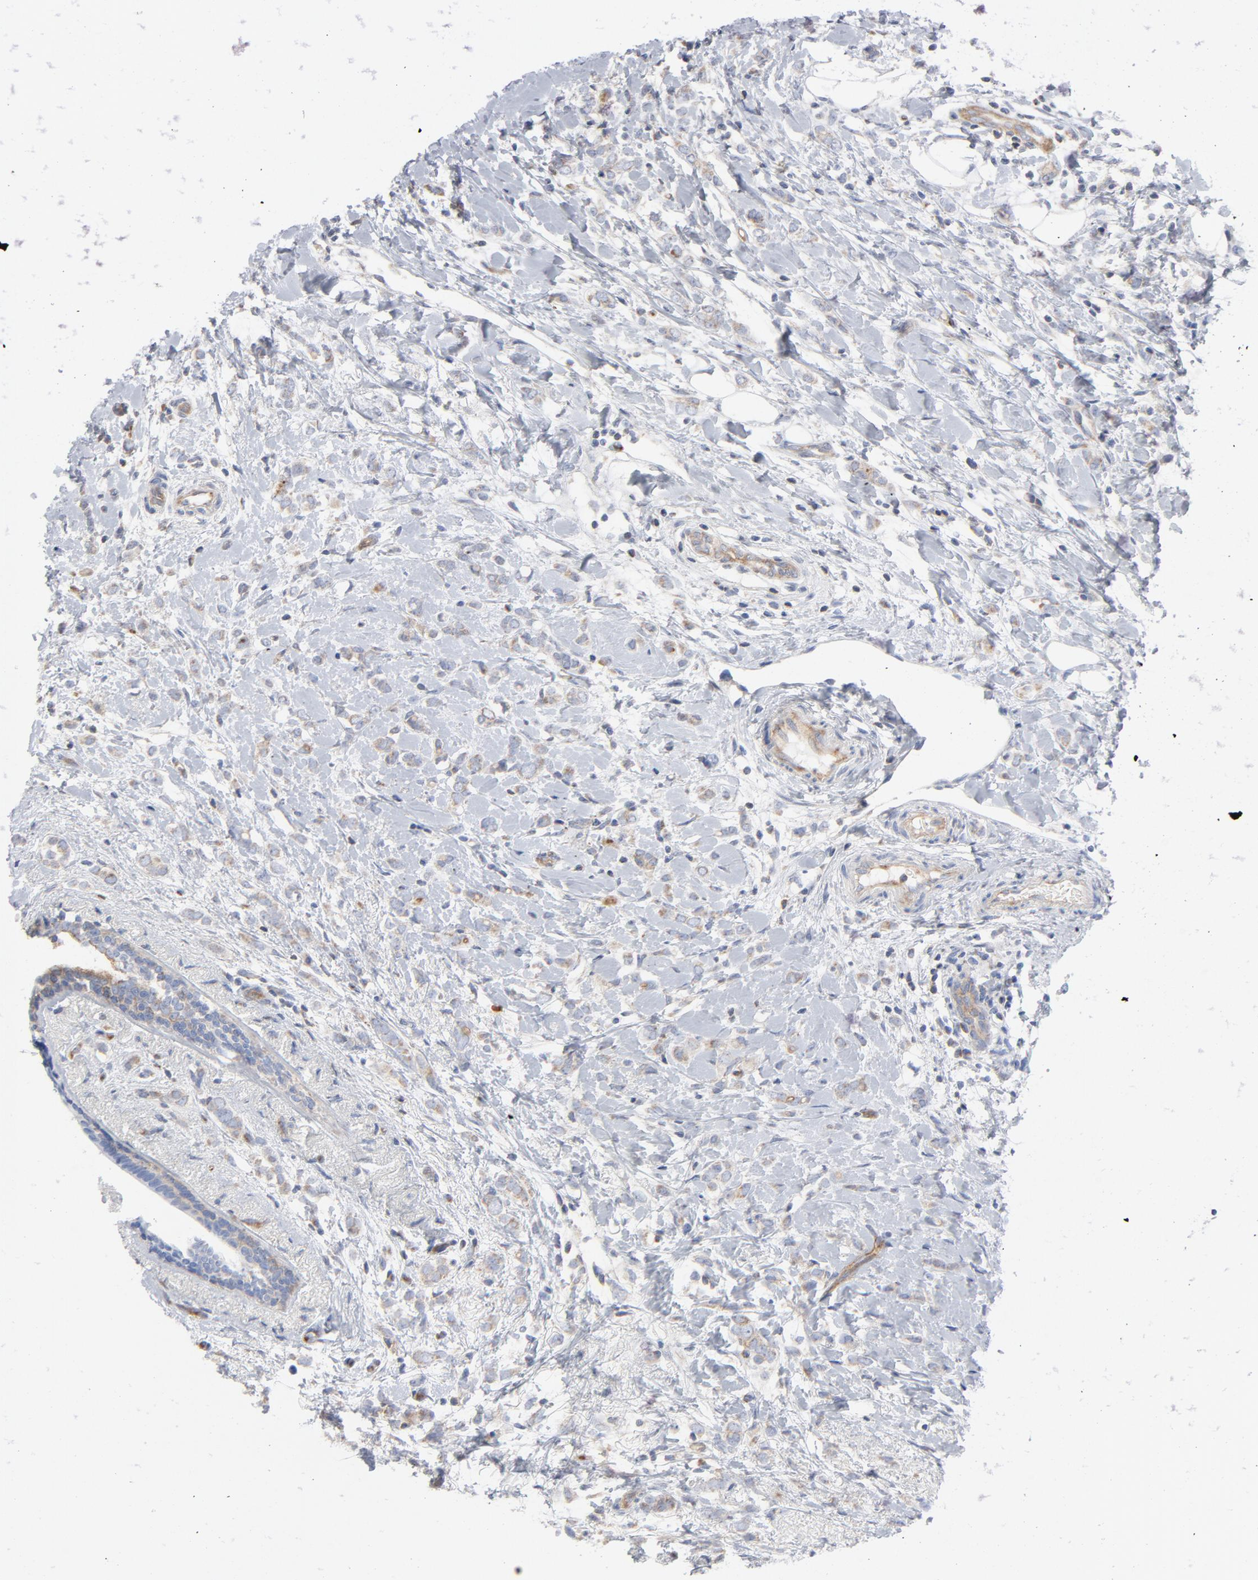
{"staining": {"intensity": "weak", "quantity": ">75%", "location": "cytoplasmic/membranous"}, "tissue": "breast cancer", "cell_type": "Tumor cells", "image_type": "cancer", "snomed": [{"axis": "morphology", "description": "Normal tissue, NOS"}, {"axis": "morphology", "description": "Lobular carcinoma"}, {"axis": "topography", "description": "Breast"}], "caption": "Immunohistochemistry (IHC) of human lobular carcinoma (breast) exhibits low levels of weak cytoplasmic/membranous expression in approximately >75% of tumor cells.", "gene": "OXA1L", "patient": {"sex": "female", "age": 47}}